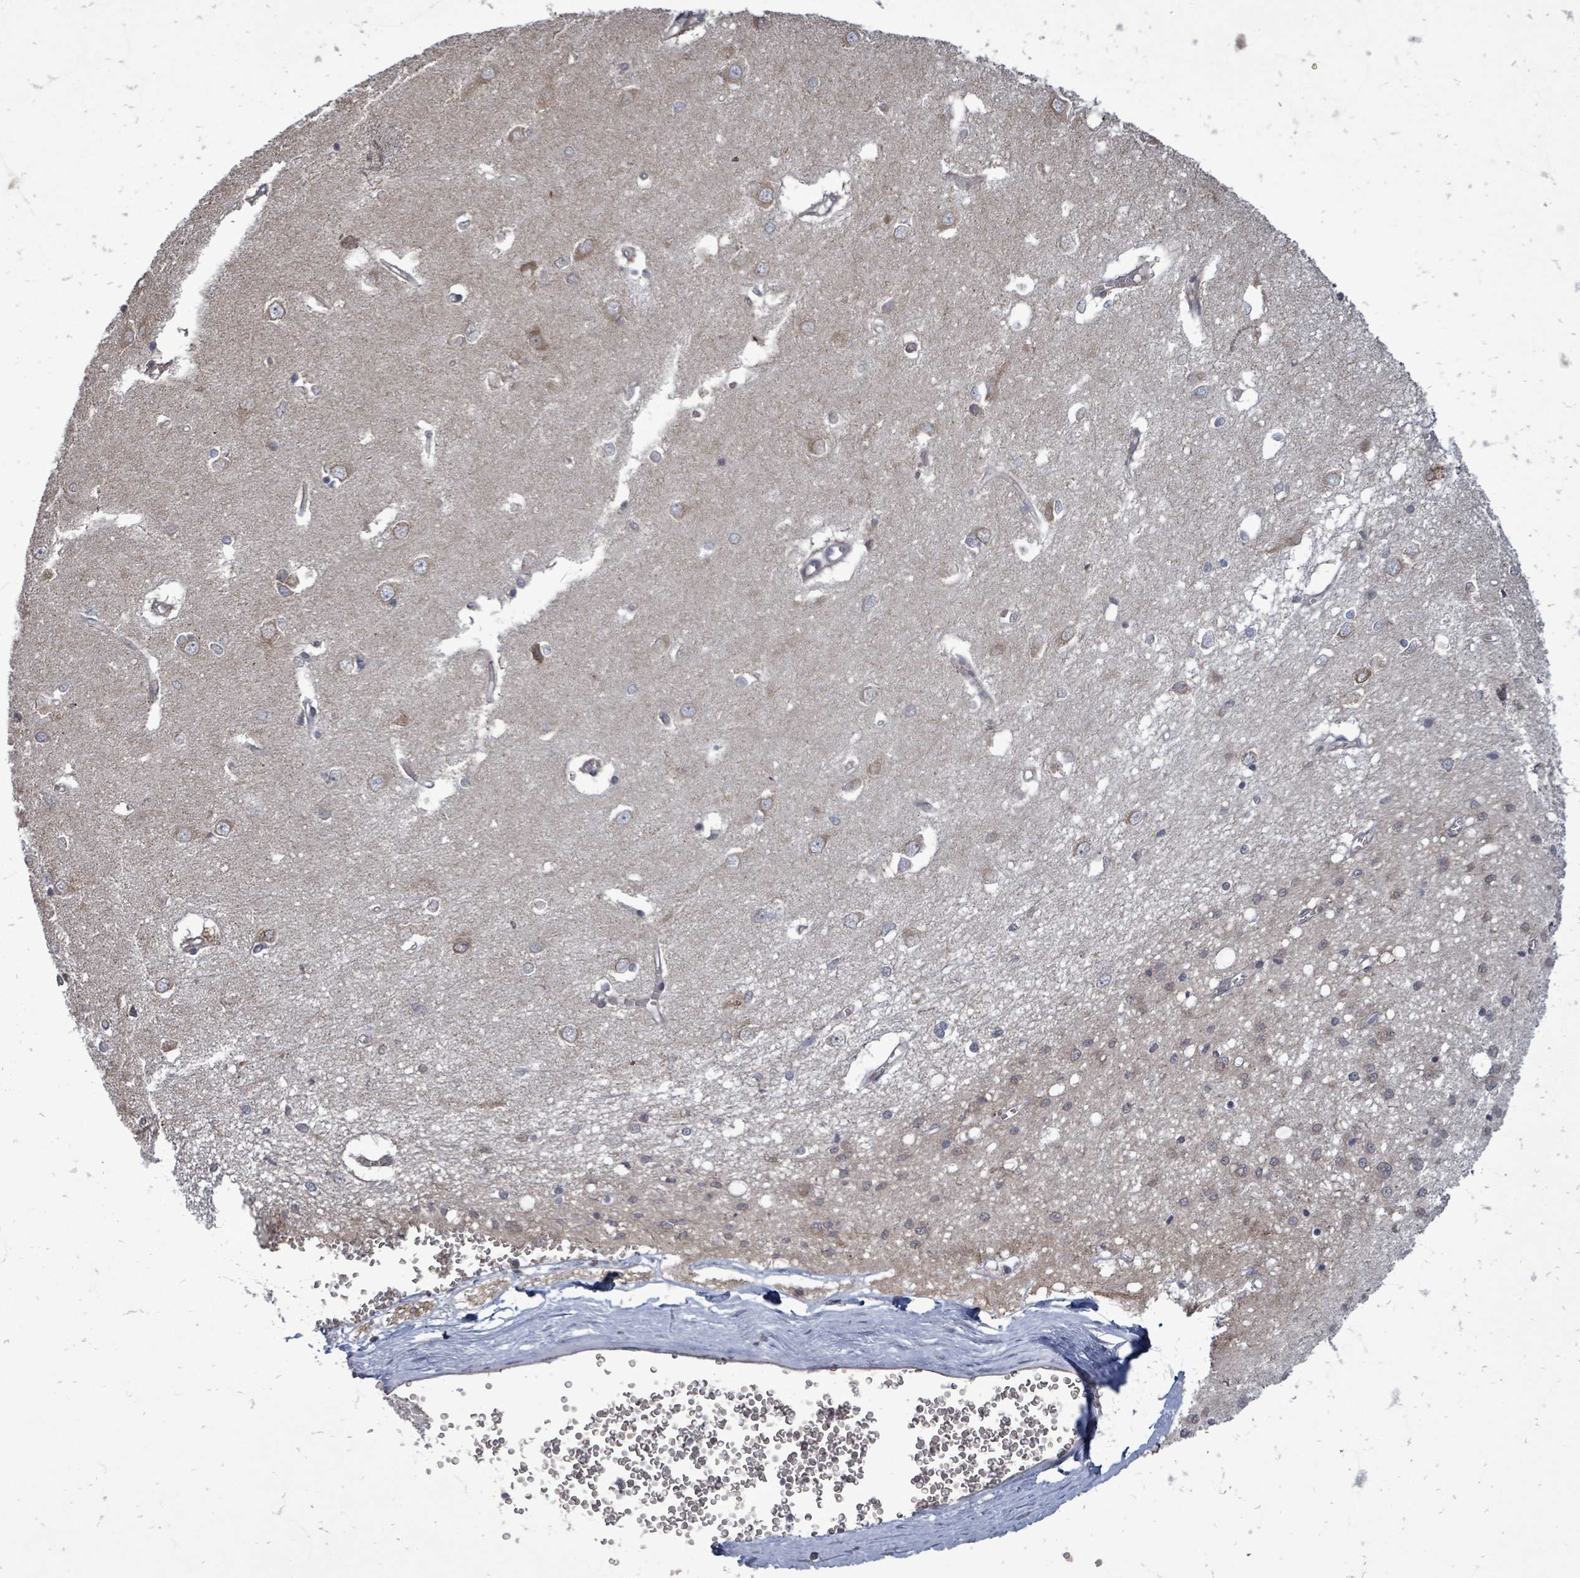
{"staining": {"intensity": "weak", "quantity": "<25%", "location": "cytoplasmic/membranous"}, "tissue": "caudate", "cell_type": "Glial cells", "image_type": "normal", "snomed": [{"axis": "morphology", "description": "Normal tissue, NOS"}, {"axis": "topography", "description": "Lateral ventricle wall"}], "caption": "Human caudate stained for a protein using immunohistochemistry exhibits no positivity in glial cells.", "gene": "RALGAPB", "patient": {"sex": "male", "age": 37}}